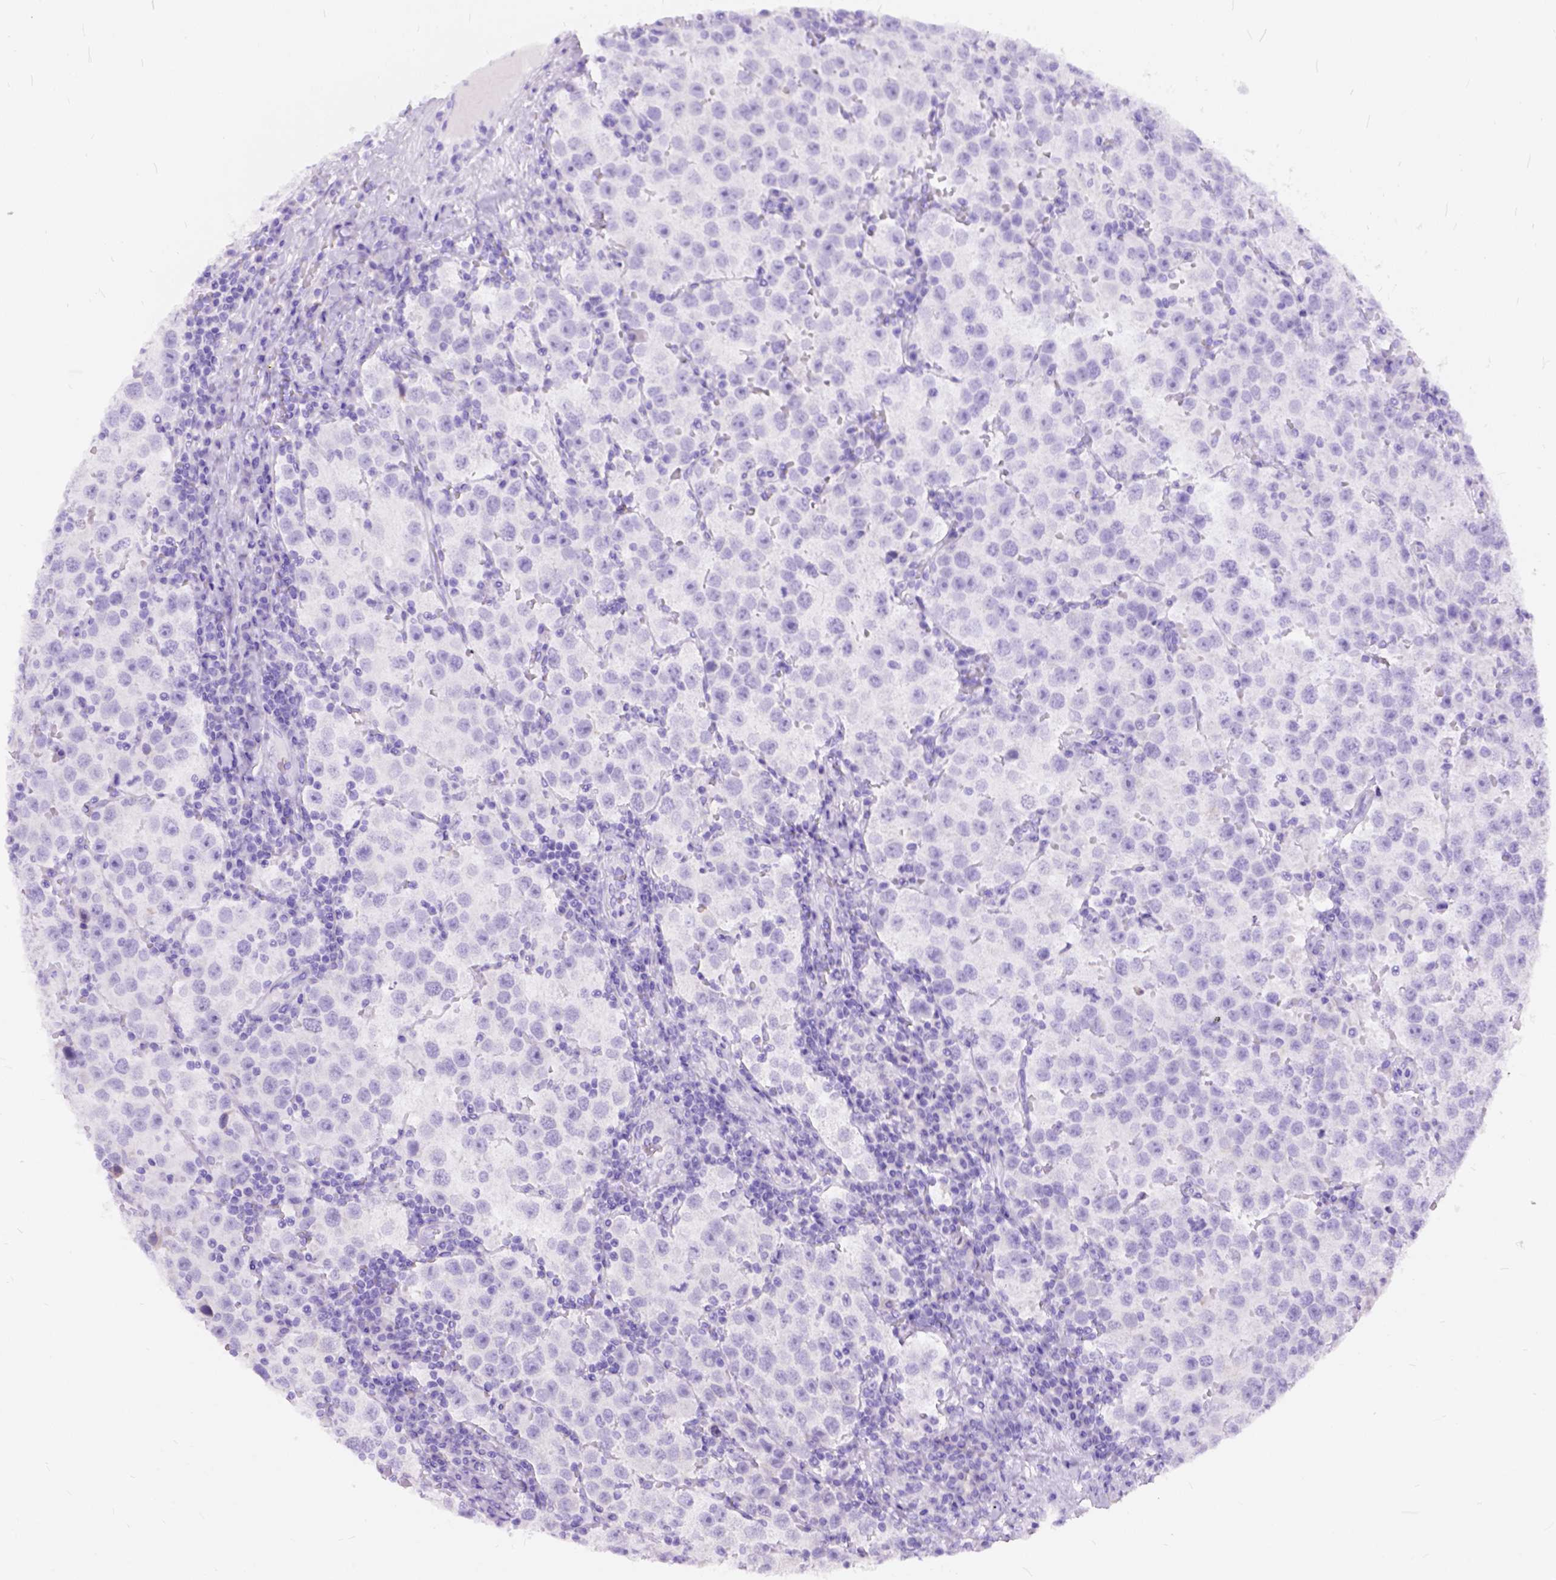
{"staining": {"intensity": "negative", "quantity": "none", "location": "none"}, "tissue": "testis cancer", "cell_type": "Tumor cells", "image_type": "cancer", "snomed": [{"axis": "morphology", "description": "Seminoma, NOS"}, {"axis": "topography", "description": "Testis"}], "caption": "High power microscopy histopathology image of an immunohistochemistry image of testis cancer (seminoma), revealing no significant expression in tumor cells.", "gene": "C1QTNF3", "patient": {"sex": "male", "age": 37}}